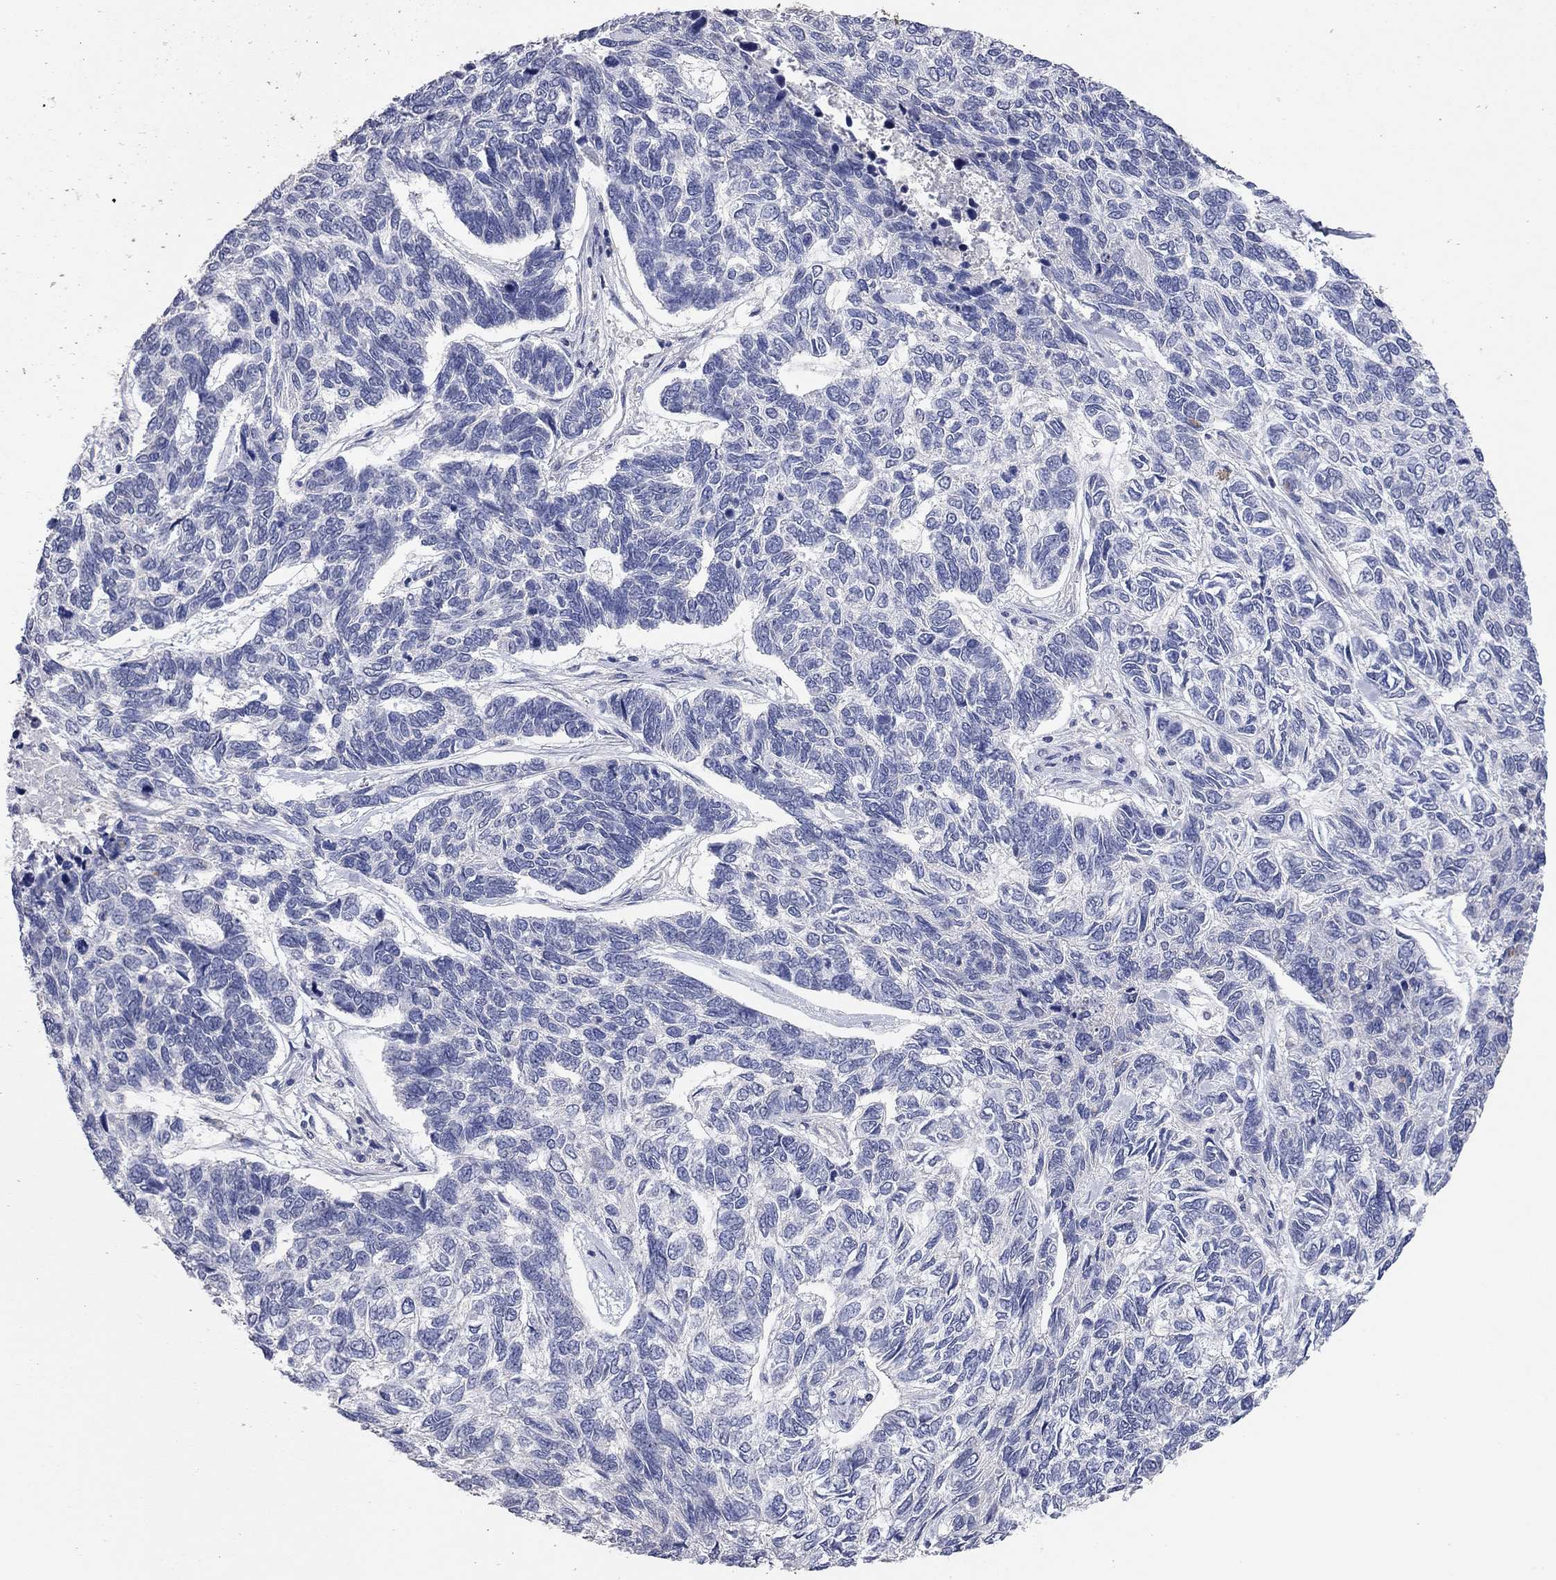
{"staining": {"intensity": "negative", "quantity": "none", "location": "none"}, "tissue": "skin cancer", "cell_type": "Tumor cells", "image_type": "cancer", "snomed": [{"axis": "morphology", "description": "Basal cell carcinoma"}, {"axis": "topography", "description": "Skin"}], "caption": "This image is of basal cell carcinoma (skin) stained with immunohistochemistry (IHC) to label a protein in brown with the nuclei are counter-stained blue. There is no staining in tumor cells. (DAB immunohistochemistry with hematoxylin counter stain).", "gene": "MMP13", "patient": {"sex": "female", "age": 65}}